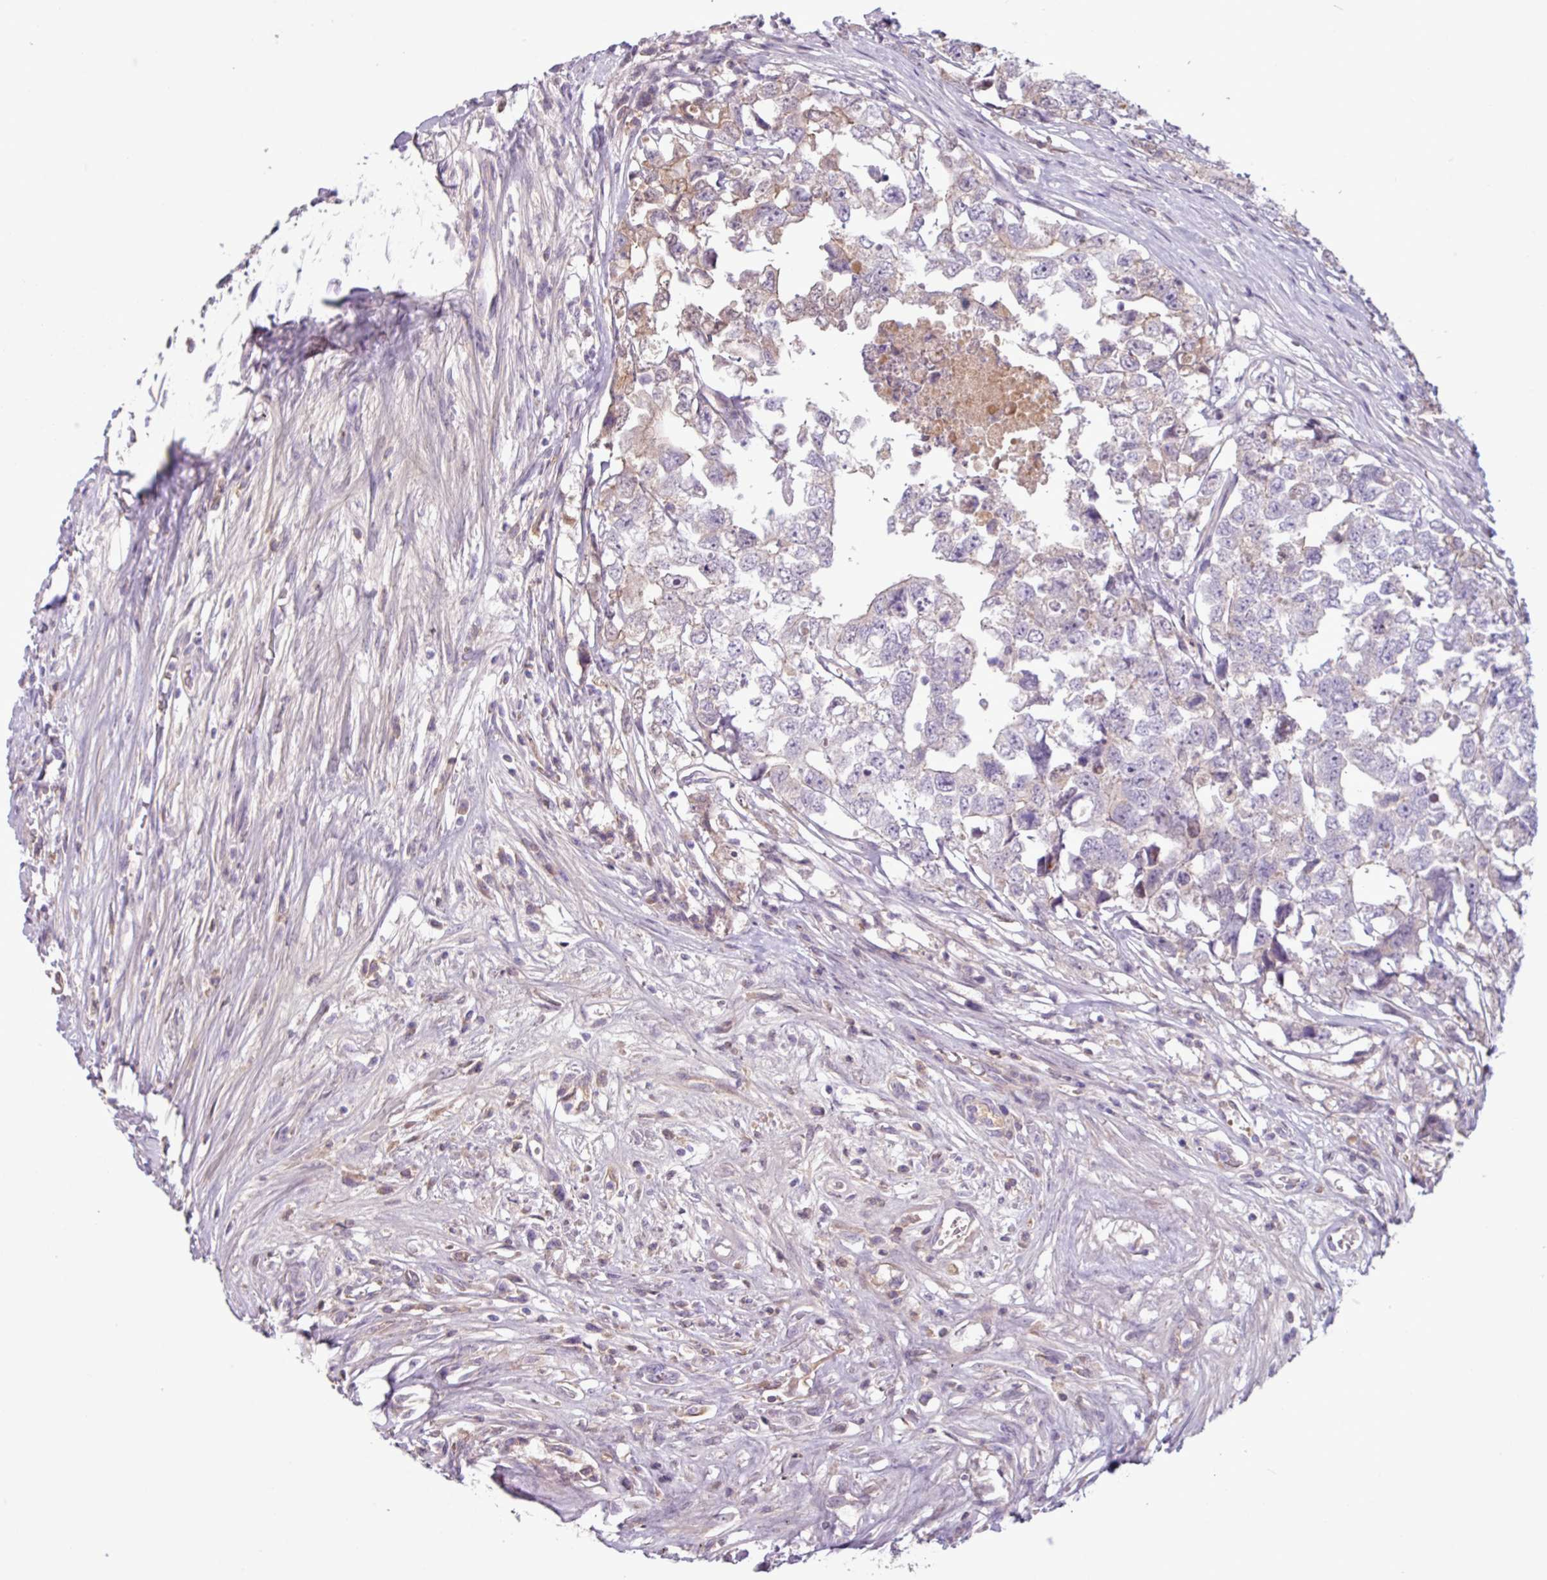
{"staining": {"intensity": "negative", "quantity": "none", "location": "none"}, "tissue": "testis cancer", "cell_type": "Tumor cells", "image_type": "cancer", "snomed": [{"axis": "morphology", "description": "Carcinoma, Embryonal, NOS"}, {"axis": "topography", "description": "Testis"}], "caption": "Tumor cells are negative for protein expression in human testis embryonal carcinoma.", "gene": "C4B", "patient": {"sex": "male", "age": 22}}